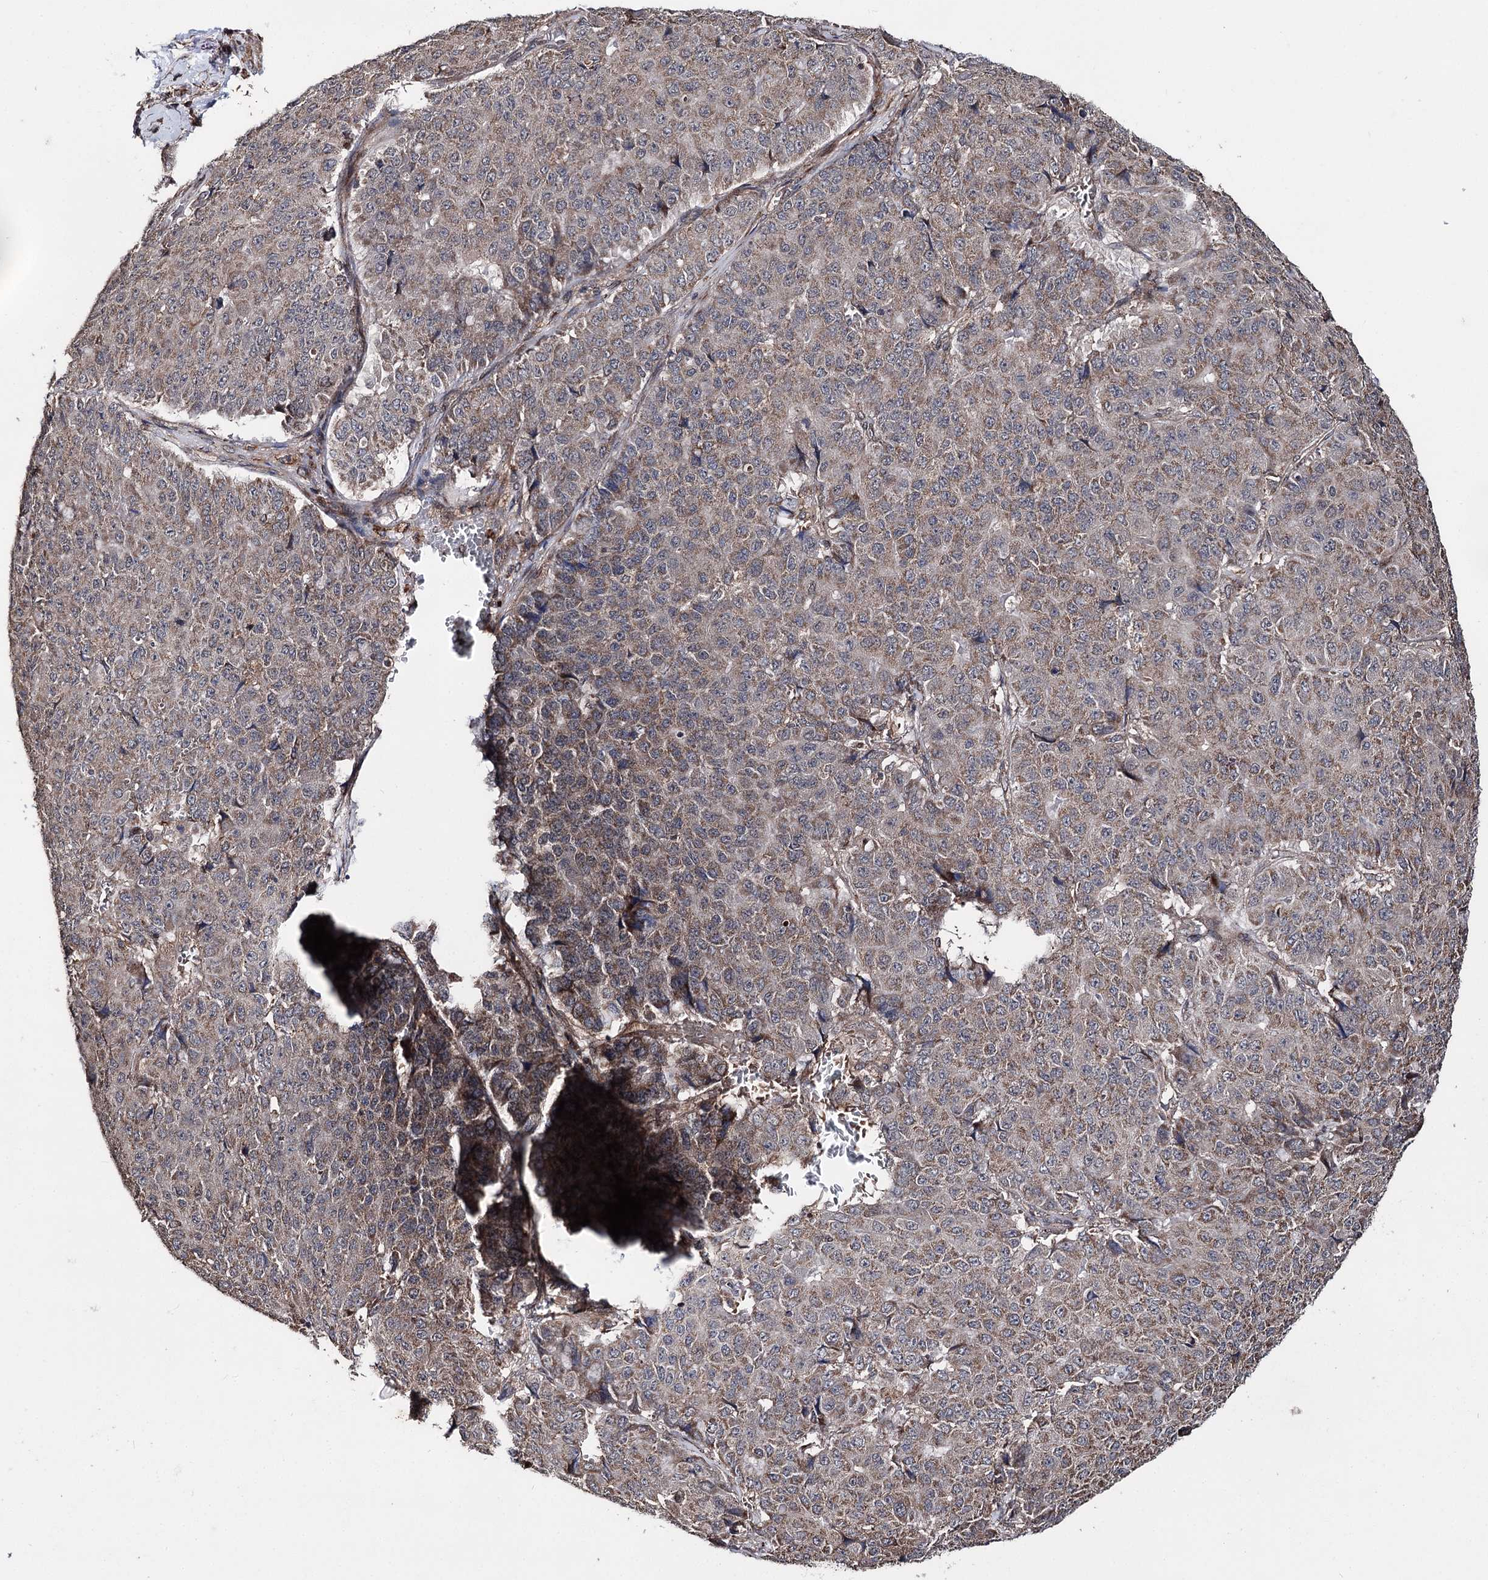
{"staining": {"intensity": "weak", "quantity": ">75%", "location": "cytoplasmic/membranous"}, "tissue": "pancreatic cancer", "cell_type": "Tumor cells", "image_type": "cancer", "snomed": [{"axis": "morphology", "description": "Adenocarcinoma, NOS"}, {"axis": "topography", "description": "Pancreas"}], "caption": "The photomicrograph exhibits a brown stain indicating the presence of a protein in the cytoplasmic/membranous of tumor cells in adenocarcinoma (pancreatic).", "gene": "MINDY3", "patient": {"sex": "male", "age": 50}}